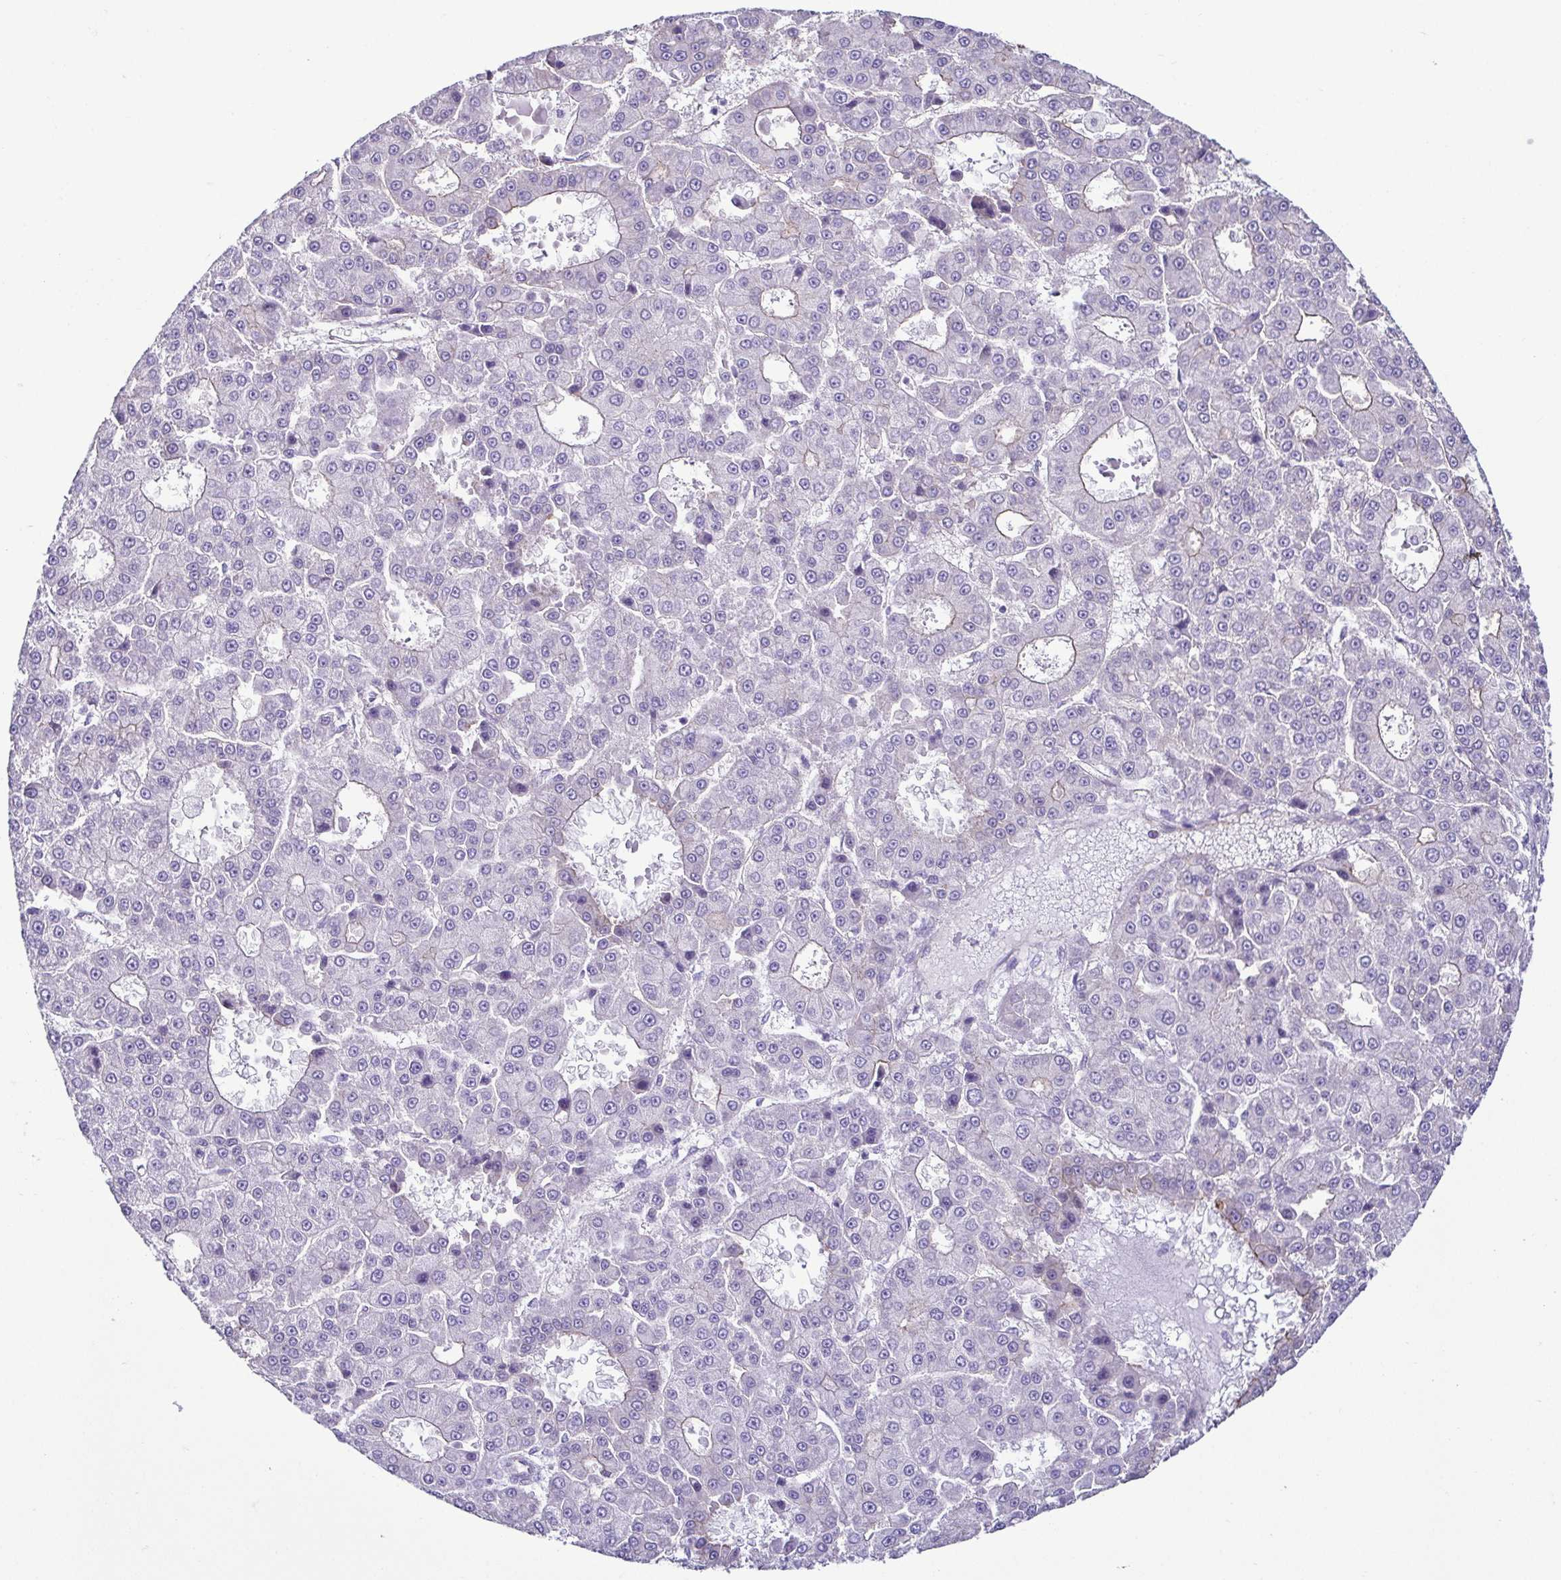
{"staining": {"intensity": "negative", "quantity": "none", "location": "none"}, "tissue": "liver cancer", "cell_type": "Tumor cells", "image_type": "cancer", "snomed": [{"axis": "morphology", "description": "Carcinoma, Hepatocellular, NOS"}, {"axis": "topography", "description": "Liver"}], "caption": "DAB immunohistochemical staining of liver cancer (hepatocellular carcinoma) exhibits no significant positivity in tumor cells.", "gene": "CASP14", "patient": {"sex": "male", "age": 70}}